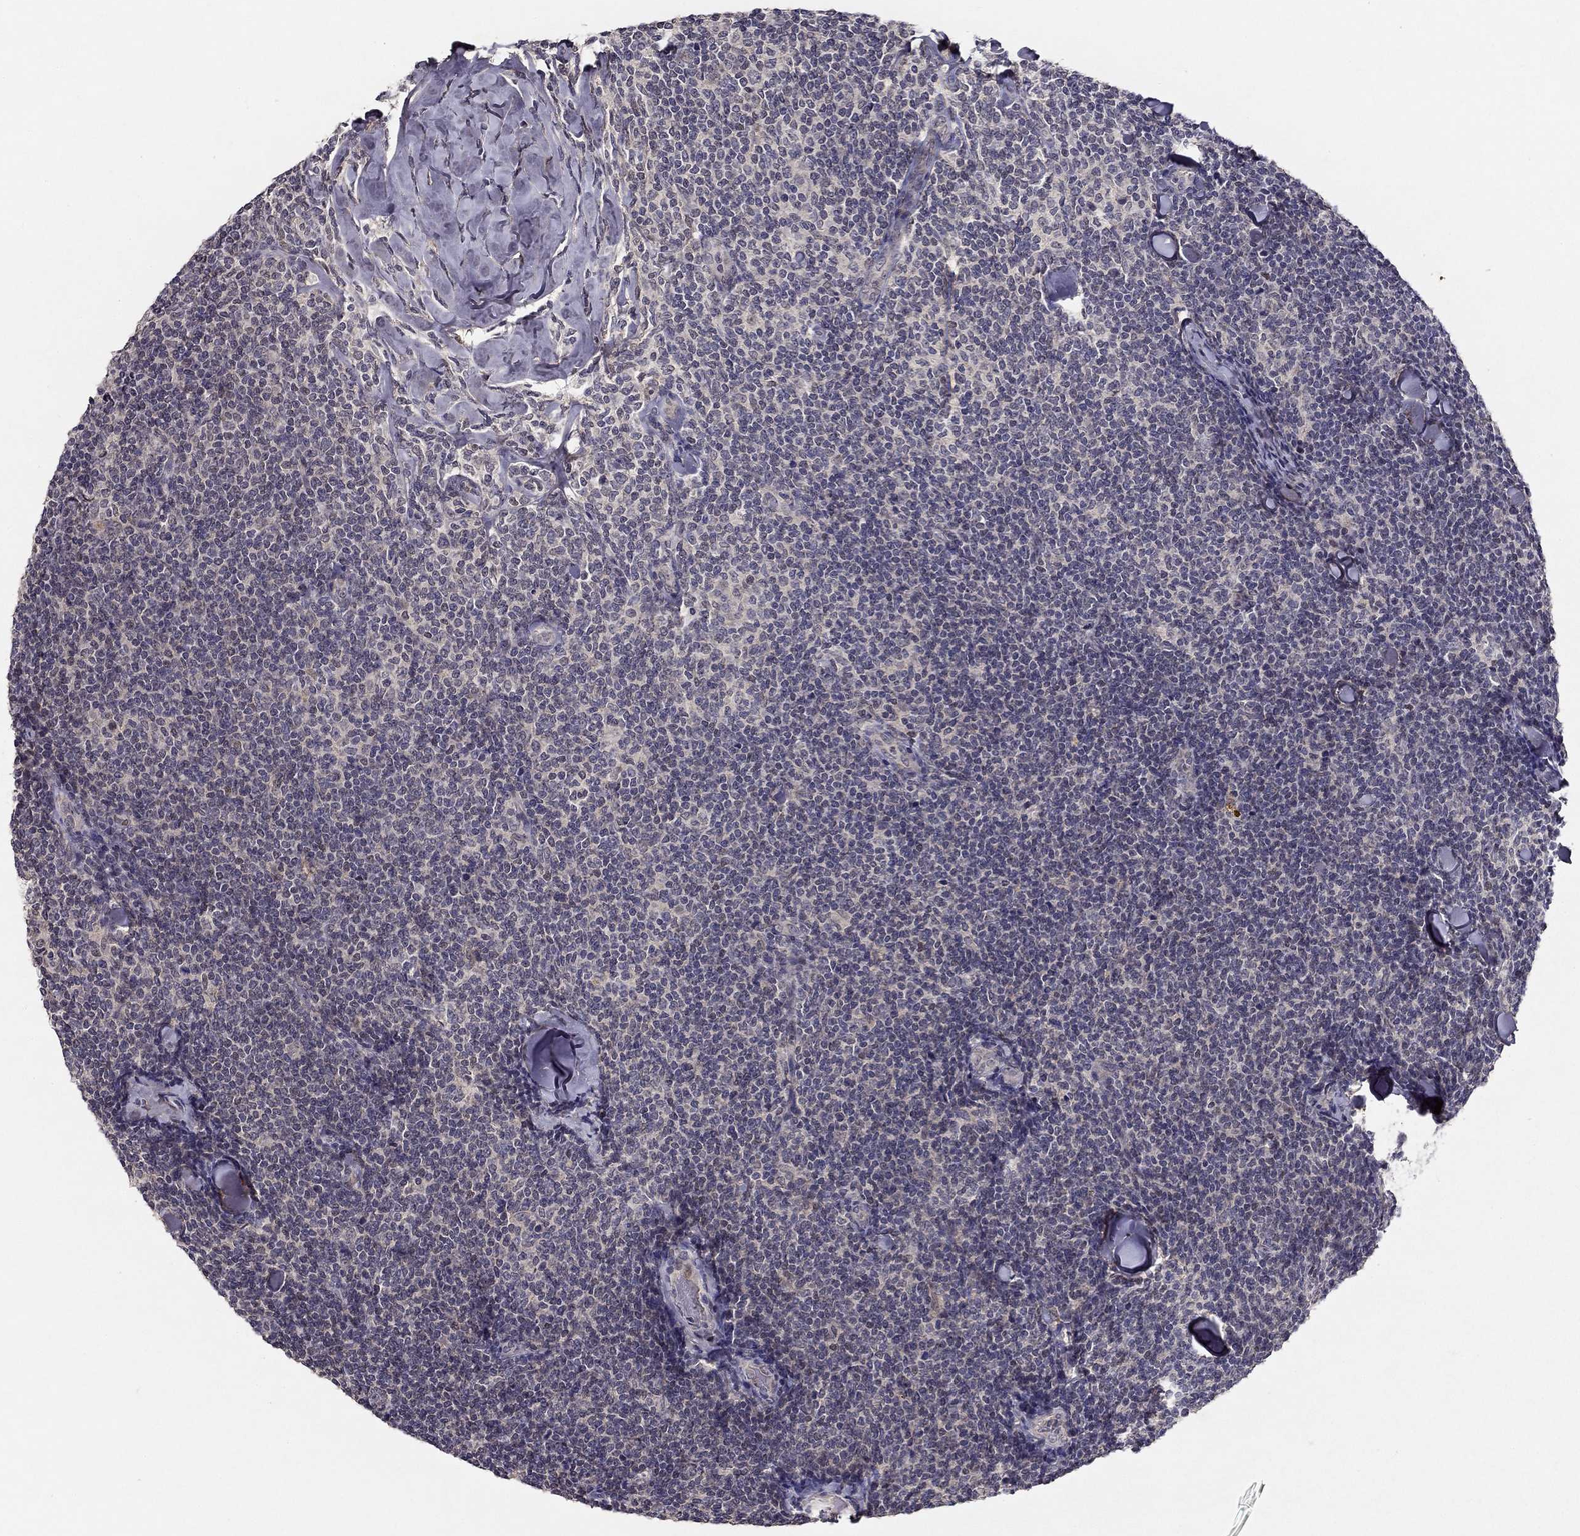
{"staining": {"intensity": "negative", "quantity": "none", "location": "none"}, "tissue": "lymphoma", "cell_type": "Tumor cells", "image_type": "cancer", "snomed": [{"axis": "morphology", "description": "Malignant lymphoma, non-Hodgkin's type, Low grade"}, {"axis": "topography", "description": "Lymph node"}], "caption": "The photomicrograph exhibits no significant staining in tumor cells of lymphoma.", "gene": "ESR2", "patient": {"sex": "female", "age": 56}}